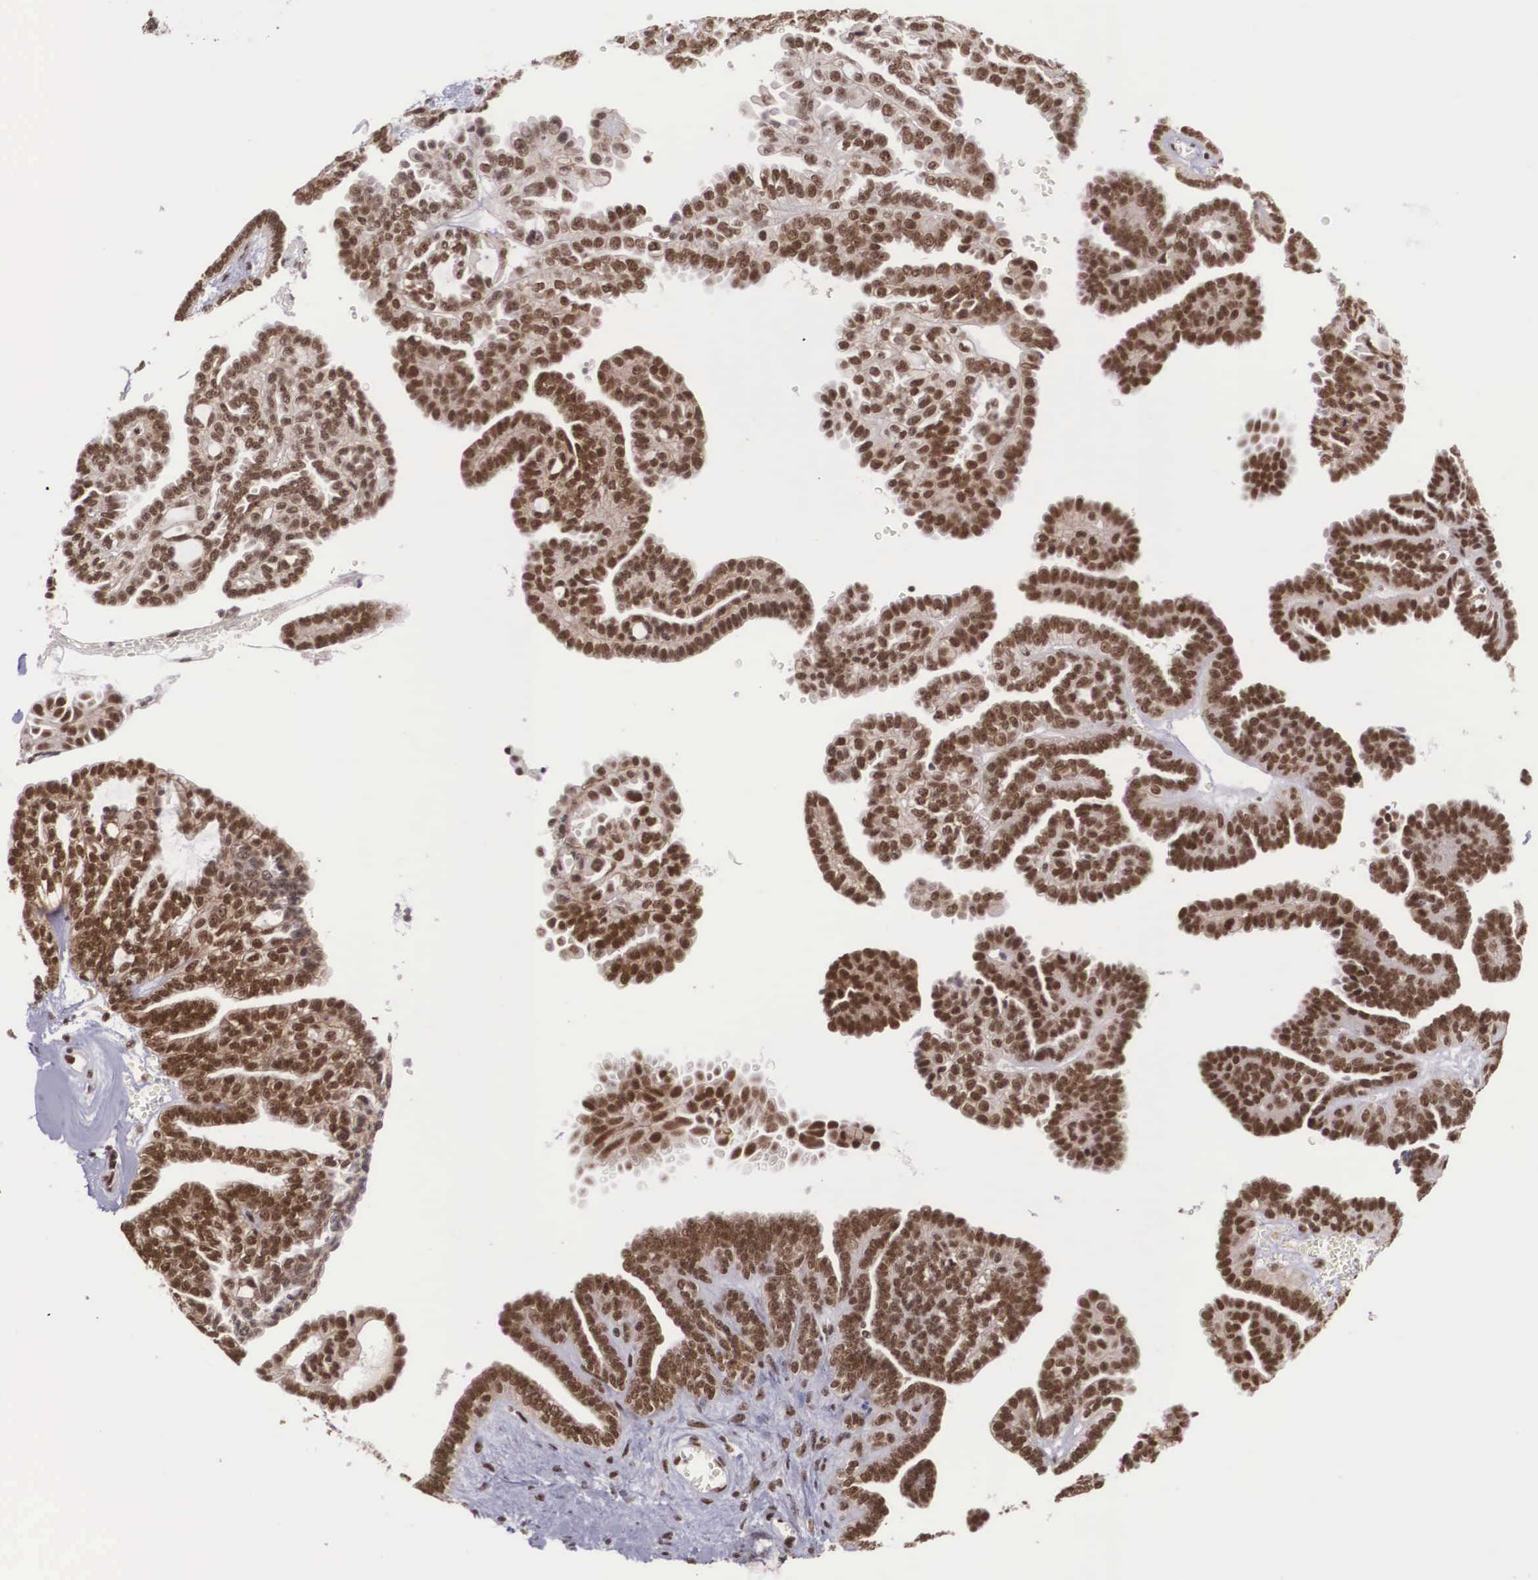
{"staining": {"intensity": "strong", "quantity": ">75%", "location": "cytoplasmic/membranous,nuclear"}, "tissue": "ovarian cancer", "cell_type": "Tumor cells", "image_type": "cancer", "snomed": [{"axis": "morphology", "description": "Cystadenocarcinoma, serous, NOS"}, {"axis": "topography", "description": "Ovary"}], "caption": "Human ovarian cancer stained for a protein (brown) shows strong cytoplasmic/membranous and nuclear positive expression in about >75% of tumor cells.", "gene": "POLR2F", "patient": {"sex": "female", "age": 71}}